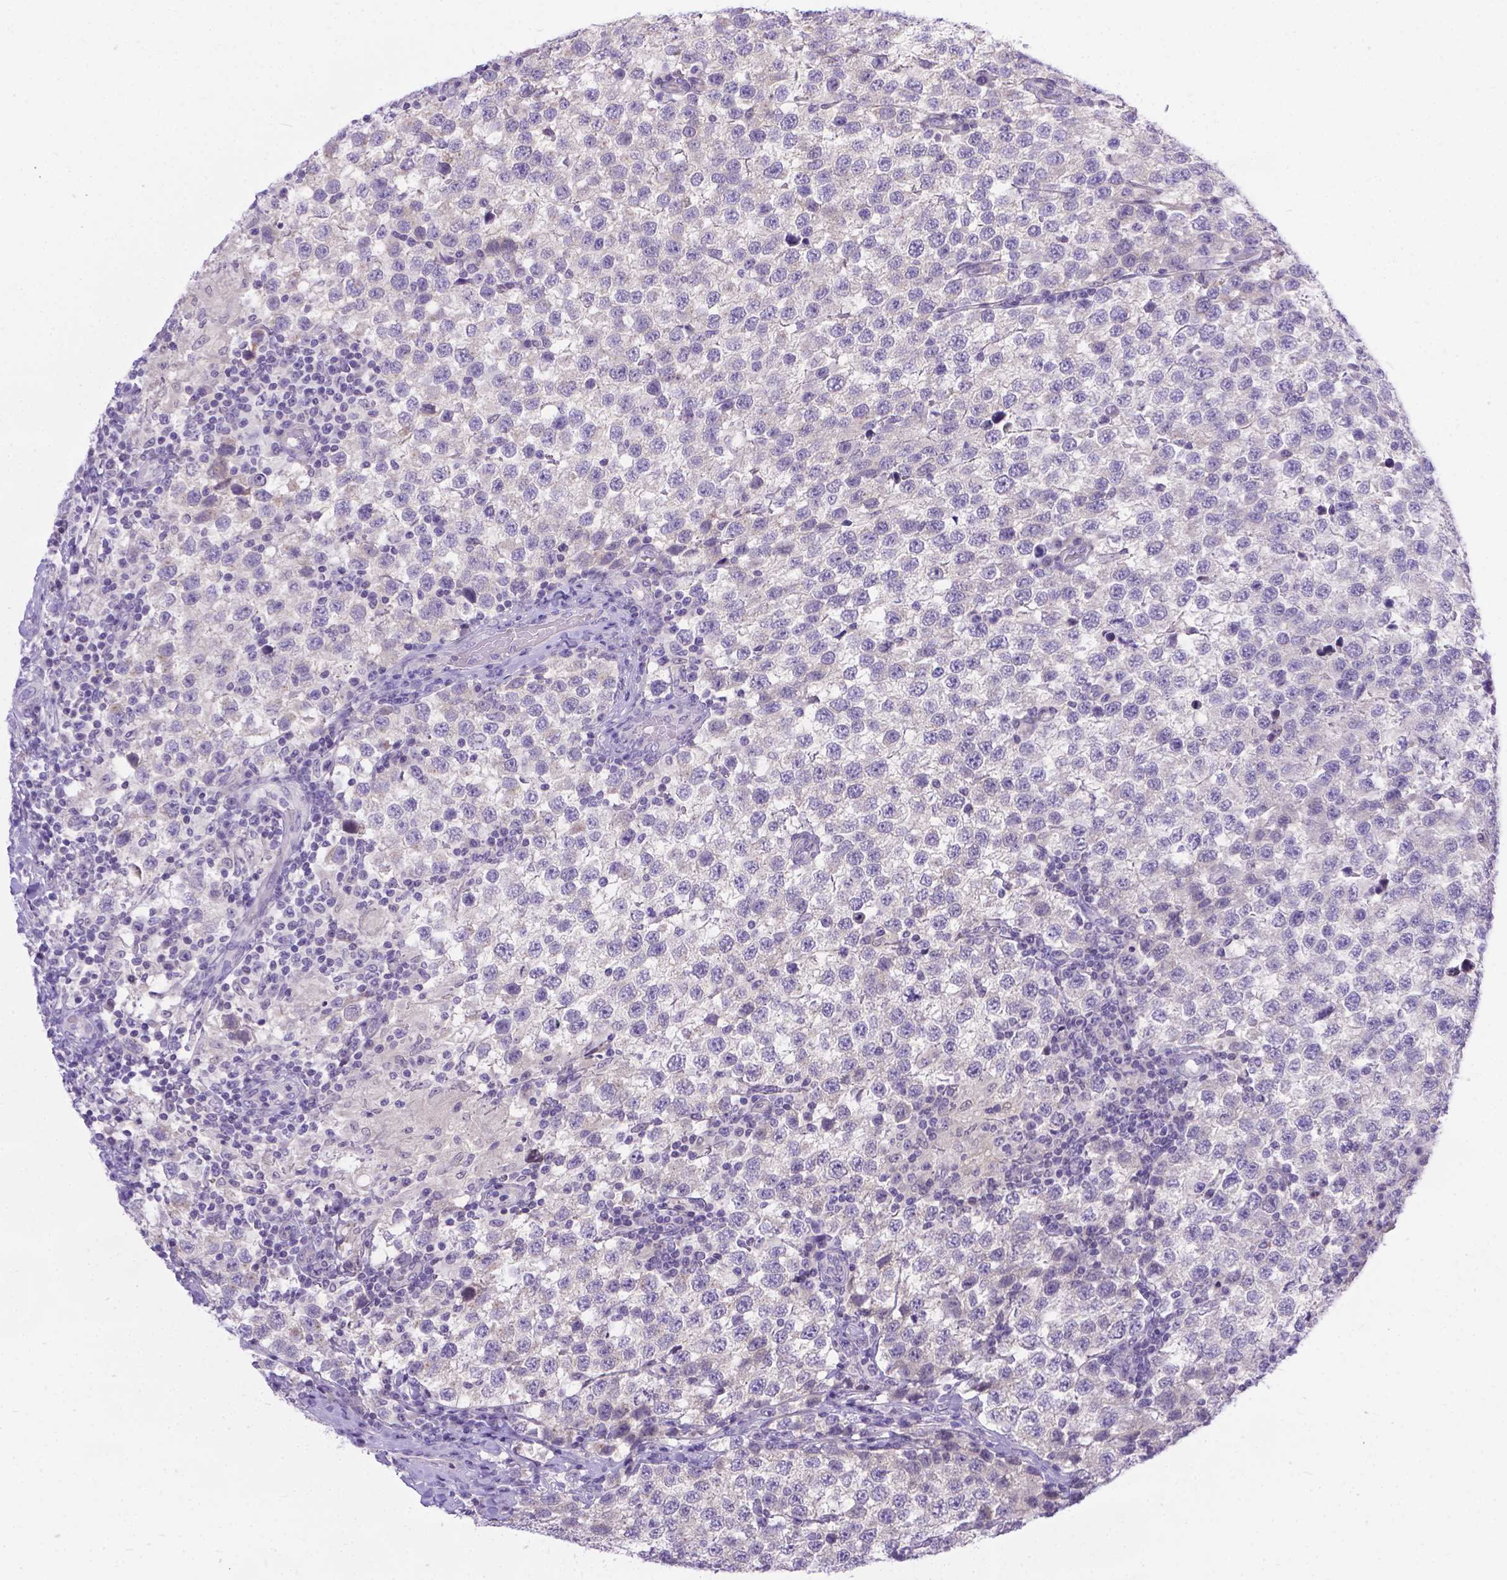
{"staining": {"intensity": "negative", "quantity": "none", "location": "none"}, "tissue": "testis cancer", "cell_type": "Tumor cells", "image_type": "cancer", "snomed": [{"axis": "morphology", "description": "Seminoma, NOS"}, {"axis": "topography", "description": "Testis"}], "caption": "Tumor cells show no significant staining in testis cancer (seminoma). The staining was performed using DAB to visualize the protein expression in brown, while the nuclei were stained in blue with hematoxylin (Magnification: 20x).", "gene": "TTLL6", "patient": {"sex": "male", "age": 34}}